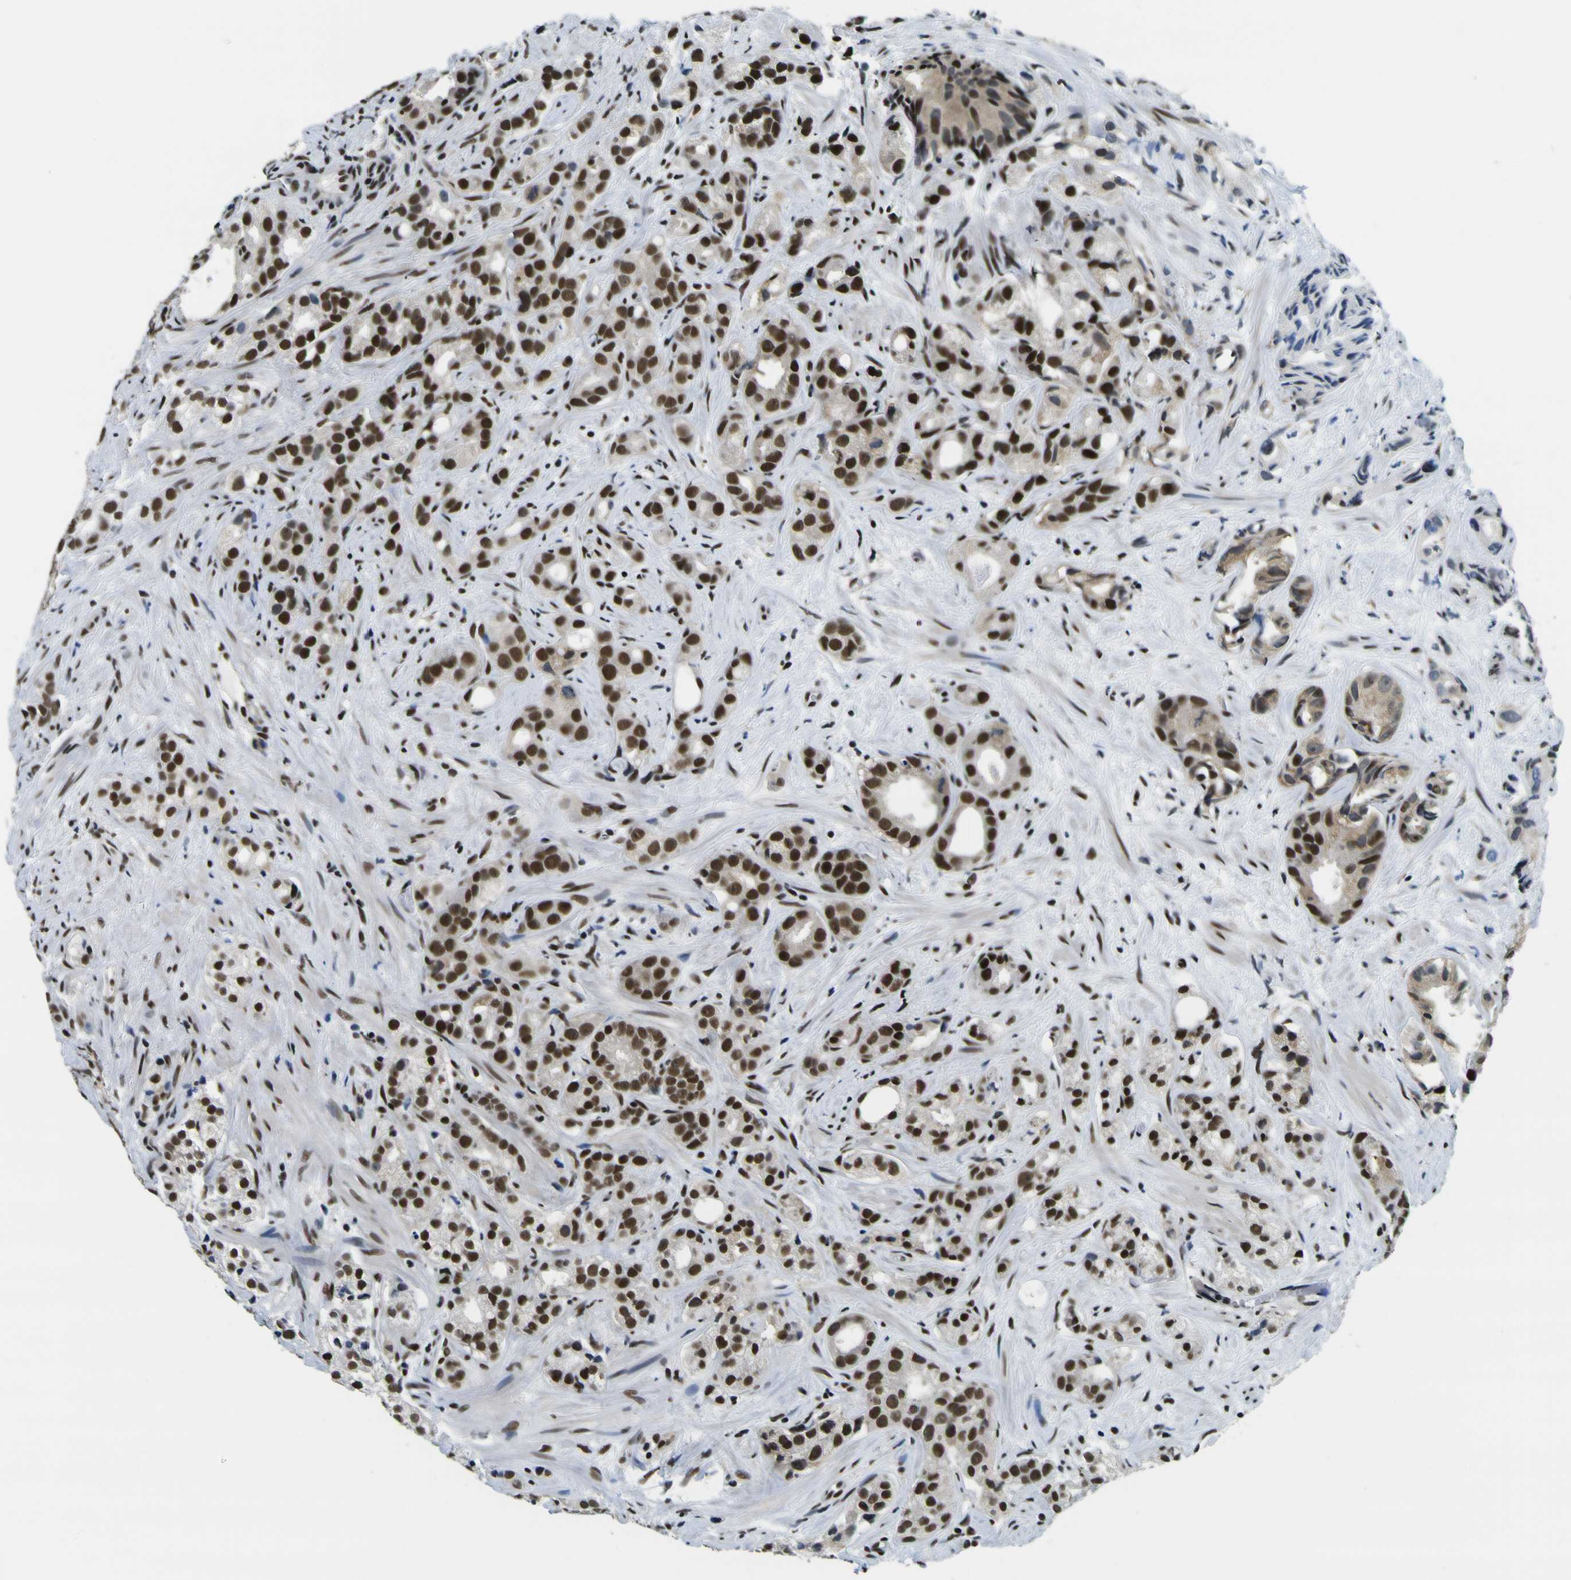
{"staining": {"intensity": "strong", "quantity": ">75%", "location": "nuclear"}, "tissue": "prostate cancer", "cell_type": "Tumor cells", "image_type": "cancer", "snomed": [{"axis": "morphology", "description": "Adenocarcinoma, Low grade"}, {"axis": "topography", "description": "Prostate"}], "caption": "Strong nuclear protein positivity is seen in about >75% of tumor cells in prostate cancer (low-grade adenocarcinoma).", "gene": "SP1", "patient": {"sex": "male", "age": 89}}